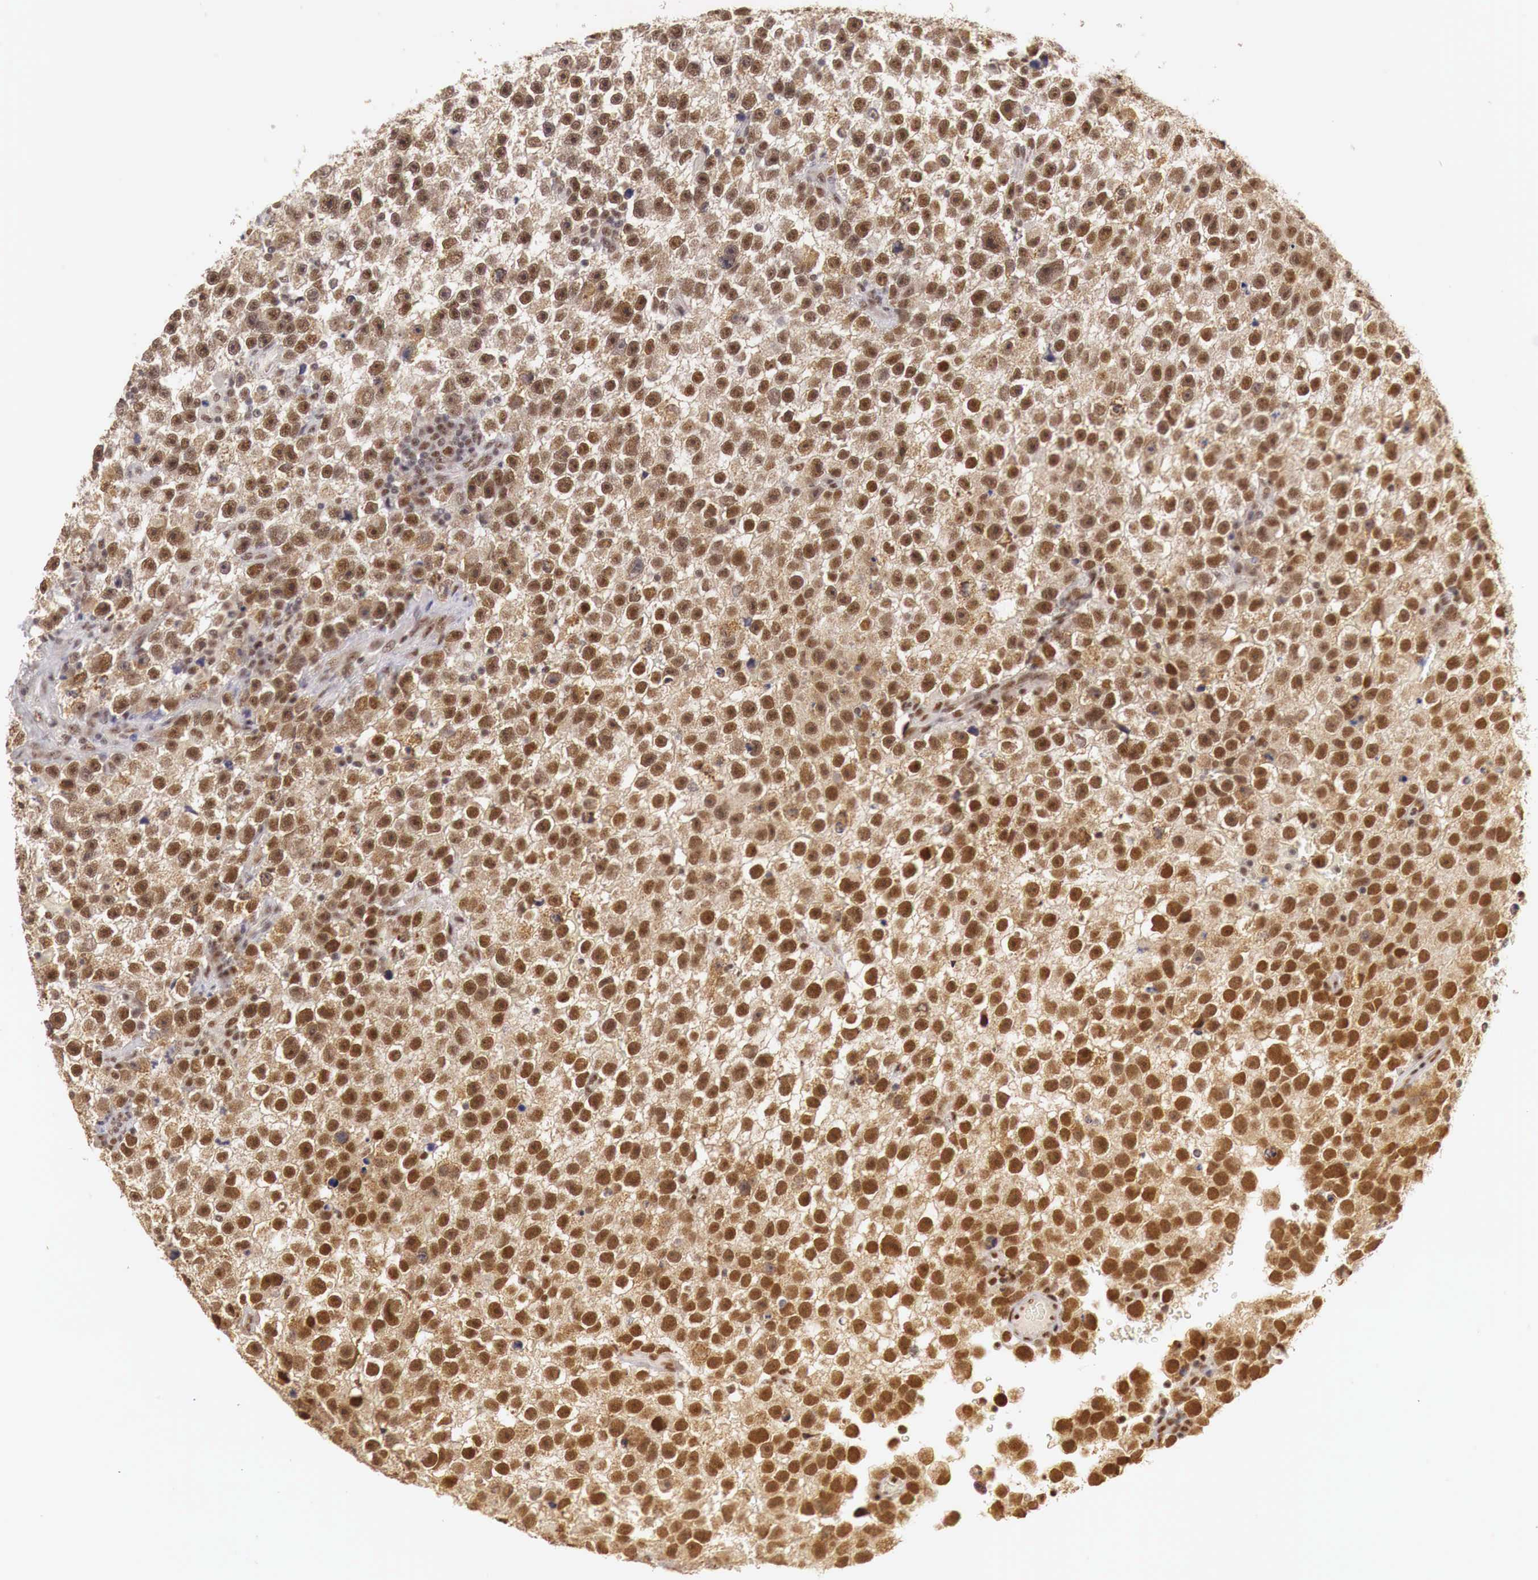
{"staining": {"intensity": "moderate", "quantity": ">75%", "location": "cytoplasmic/membranous,nuclear"}, "tissue": "testis cancer", "cell_type": "Tumor cells", "image_type": "cancer", "snomed": [{"axis": "morphology", "description": "Seminoma, NOS"}, {"axis": "topography", "description": "Testis"}], "caption": "IHC (DAB) staining of testis seminoma exhibits moderate cytoplasmic/membranous and nuclear protein positivity in about >75% of tumor cells. Nuclei are stained in blue.", "gene": "GPKOW", "patient": {"sex": "male", "age": 33}}